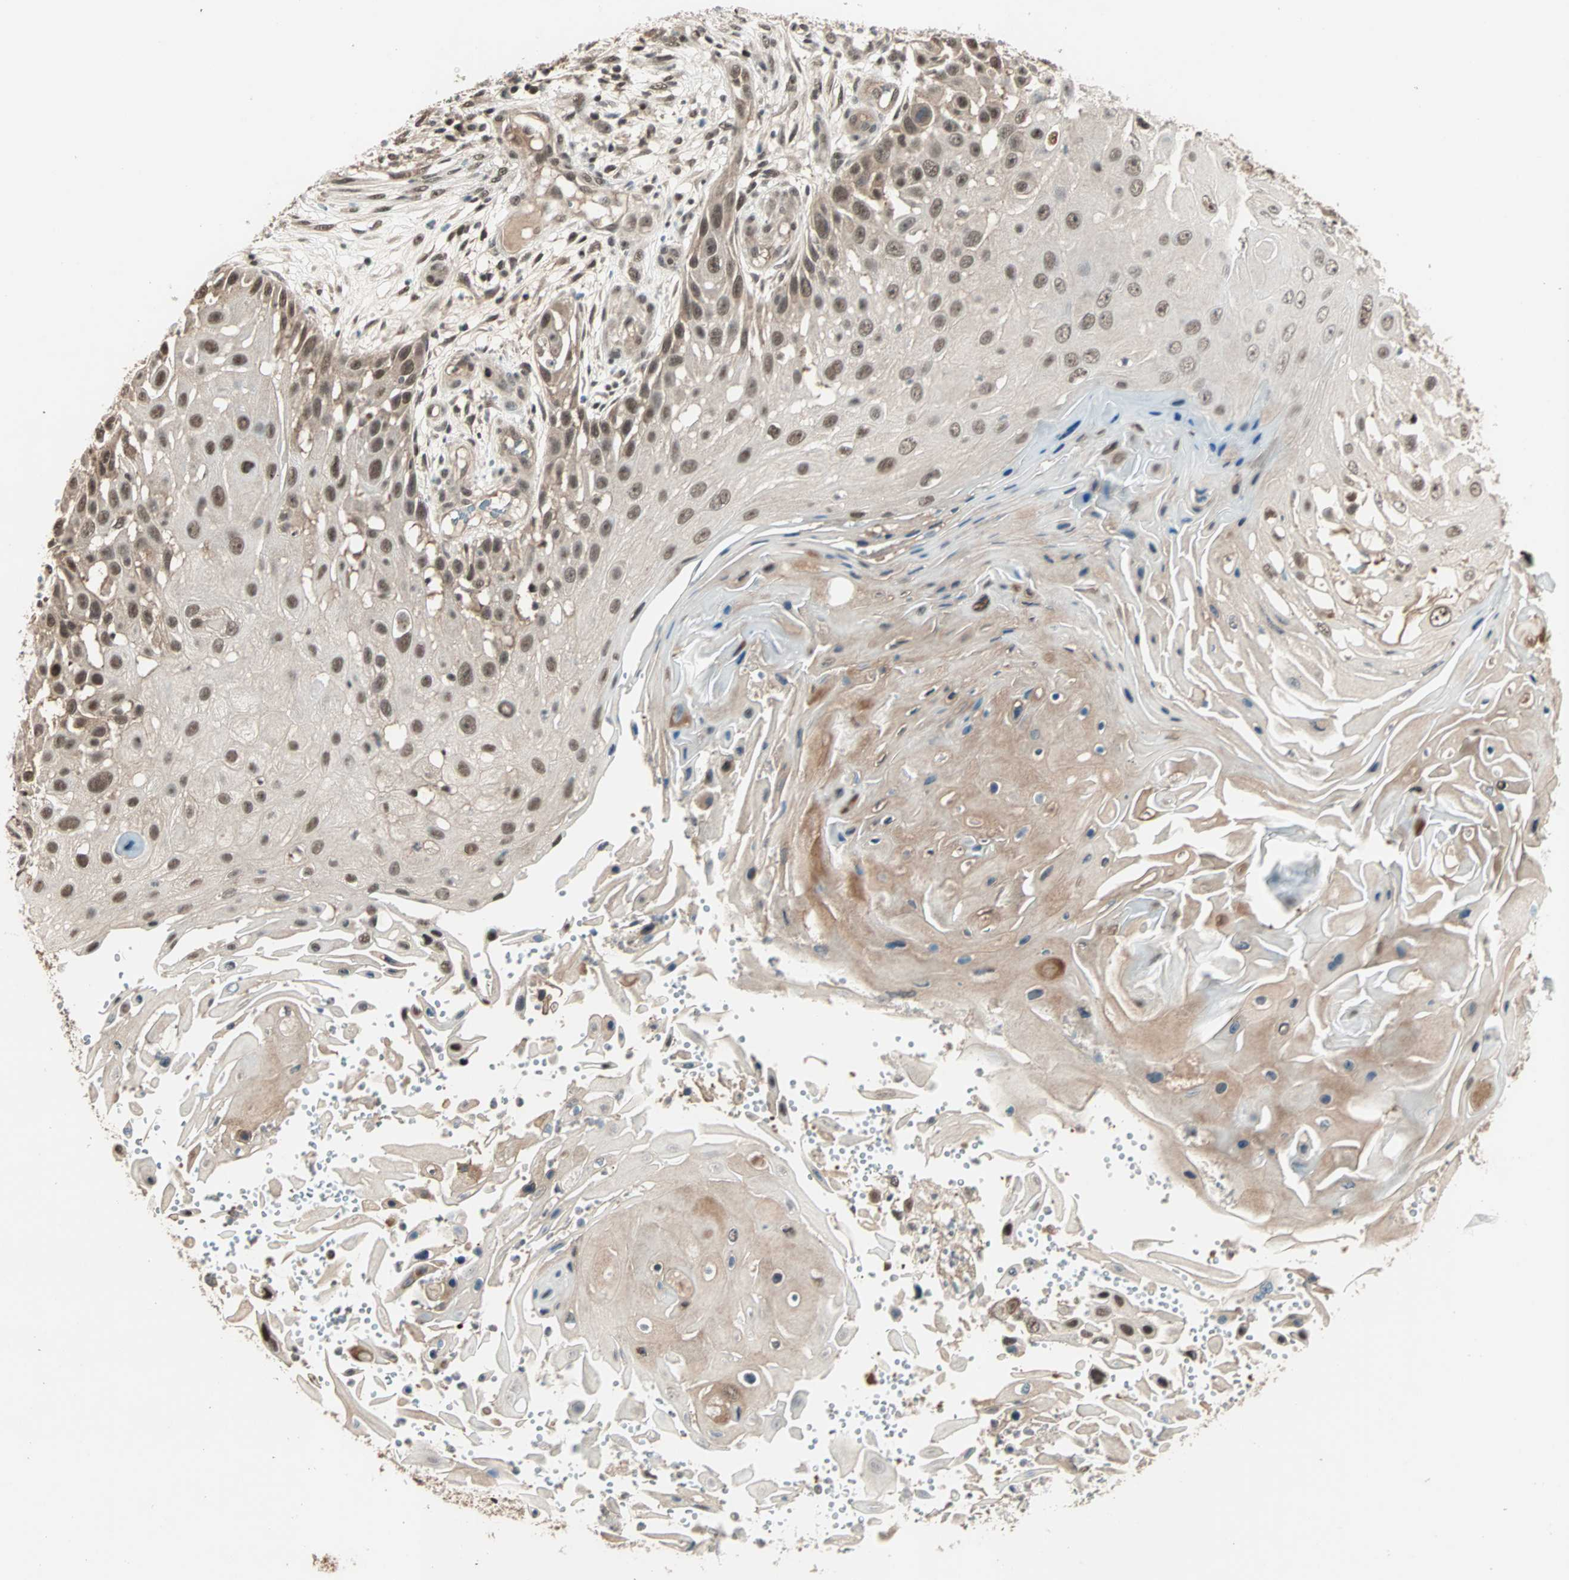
{"staining": {"intensity": "moderate", "quantity": ">75%", "location": "nuclear"}, "tissue": "skin cancer", "cell_type": "Tumor cells", "image_type": "cancer", "snomed": [{"axis": "morphology", "description": "Squamous cell carcinoma, NOS"}, {"axis": "topography", "description": "Skin"}], "caption": "Squamous cell carcinoma (skin) stained with DAB (3,3'-diaminobenzidine) immunohistochemistry (IHC) demonstrates medium levels of moderate nuclear positivity in about >75% of tumor cells.", "gene": "ZNF701", "patient": {"sex": "female", "age": 44}}